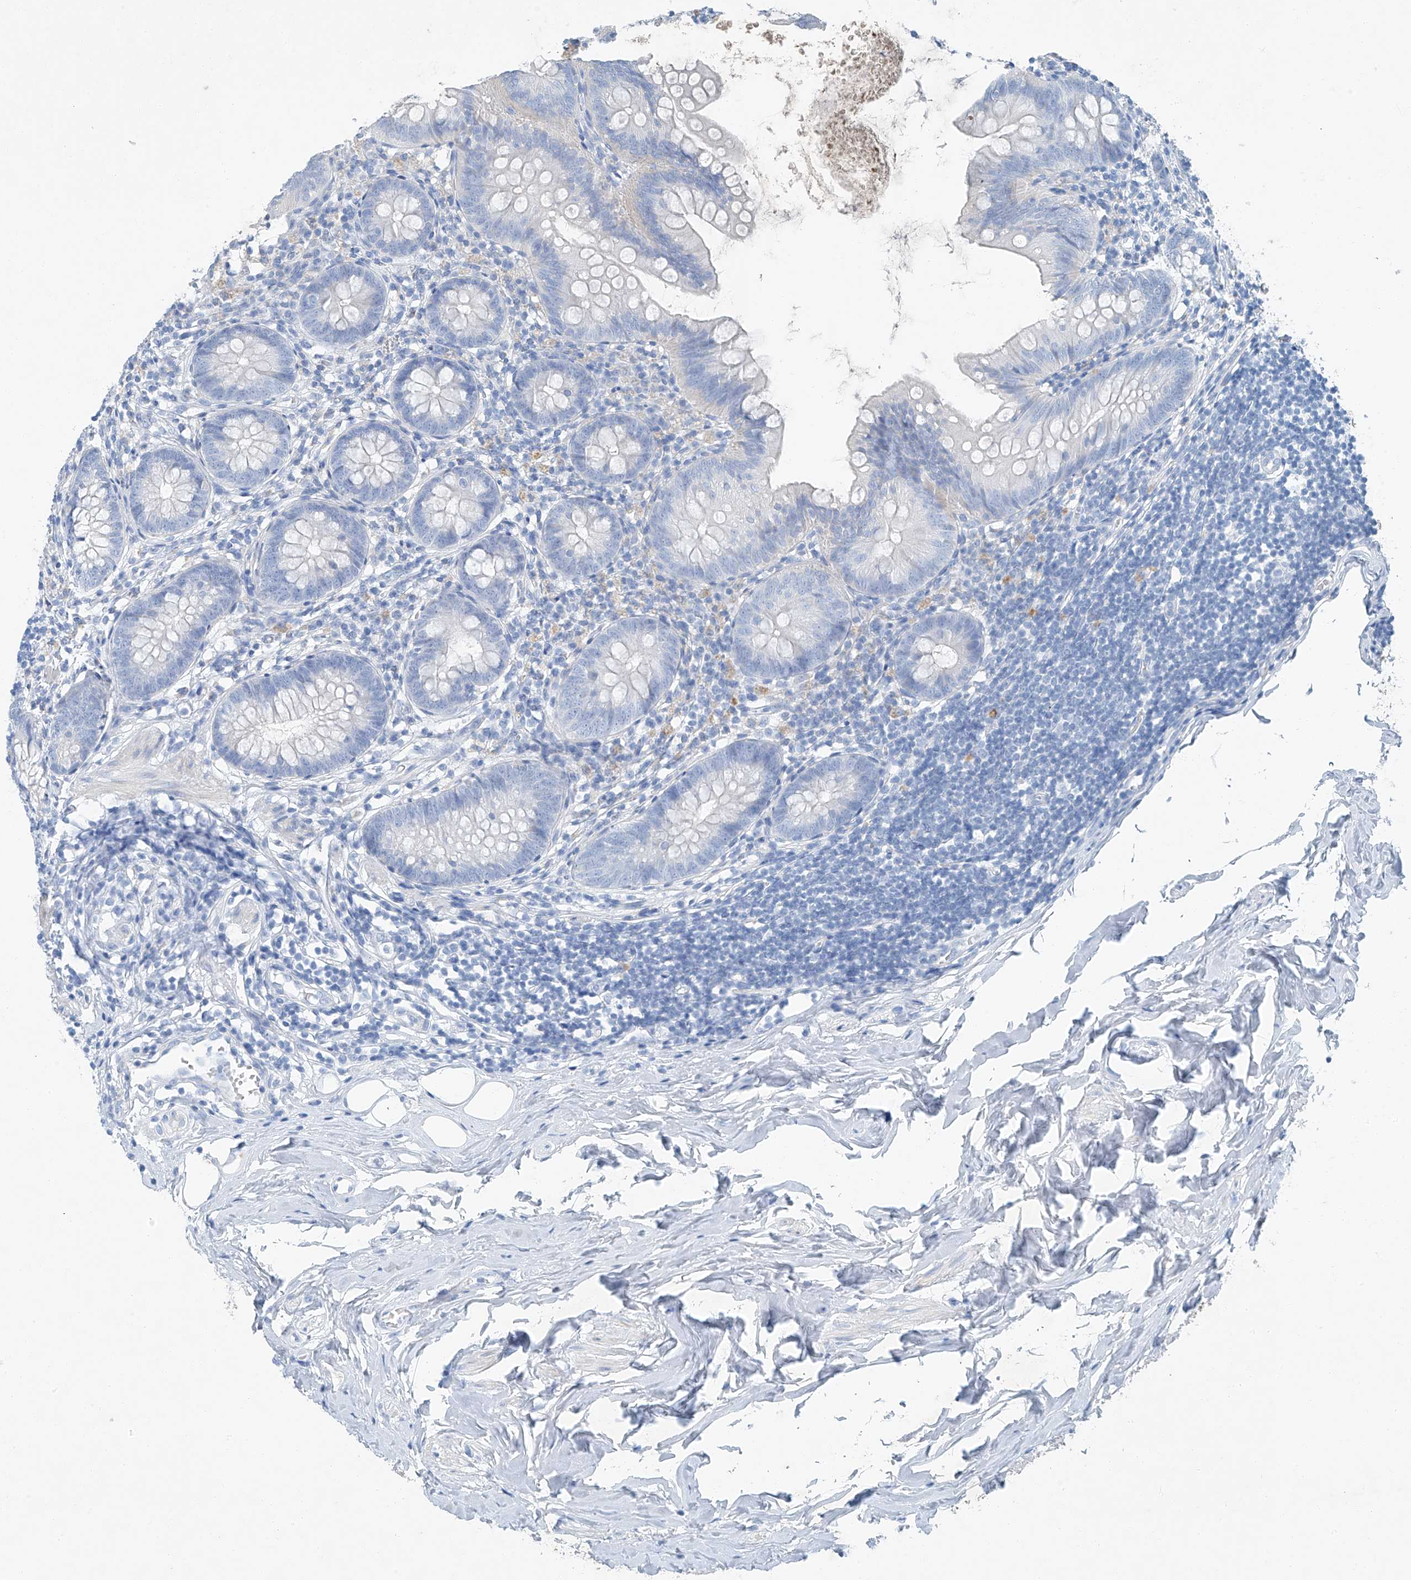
{"staining": {"intensity": "negative", "quantity": "none", "location": "none"}, "tissue": "appendix", "cell_type": "Glandular cells", "image_type": "normal", "snomed": [{"axis": "morphology", "description": "Normal tissue, NOS"}, {"axis": "topography", "description": "Appendix"}], "caption": "IHC image of benign appendix: human appendix stained with DAB shows no significant protein positivity in glandular cells. The staining is performed using DAB (3,3'-diaminobenzidine) brown chromogen with nuclei counter-stained in using hematoxylin.", "gene": "C1orf87", "patient": {"sex": "female", "age": 62}}